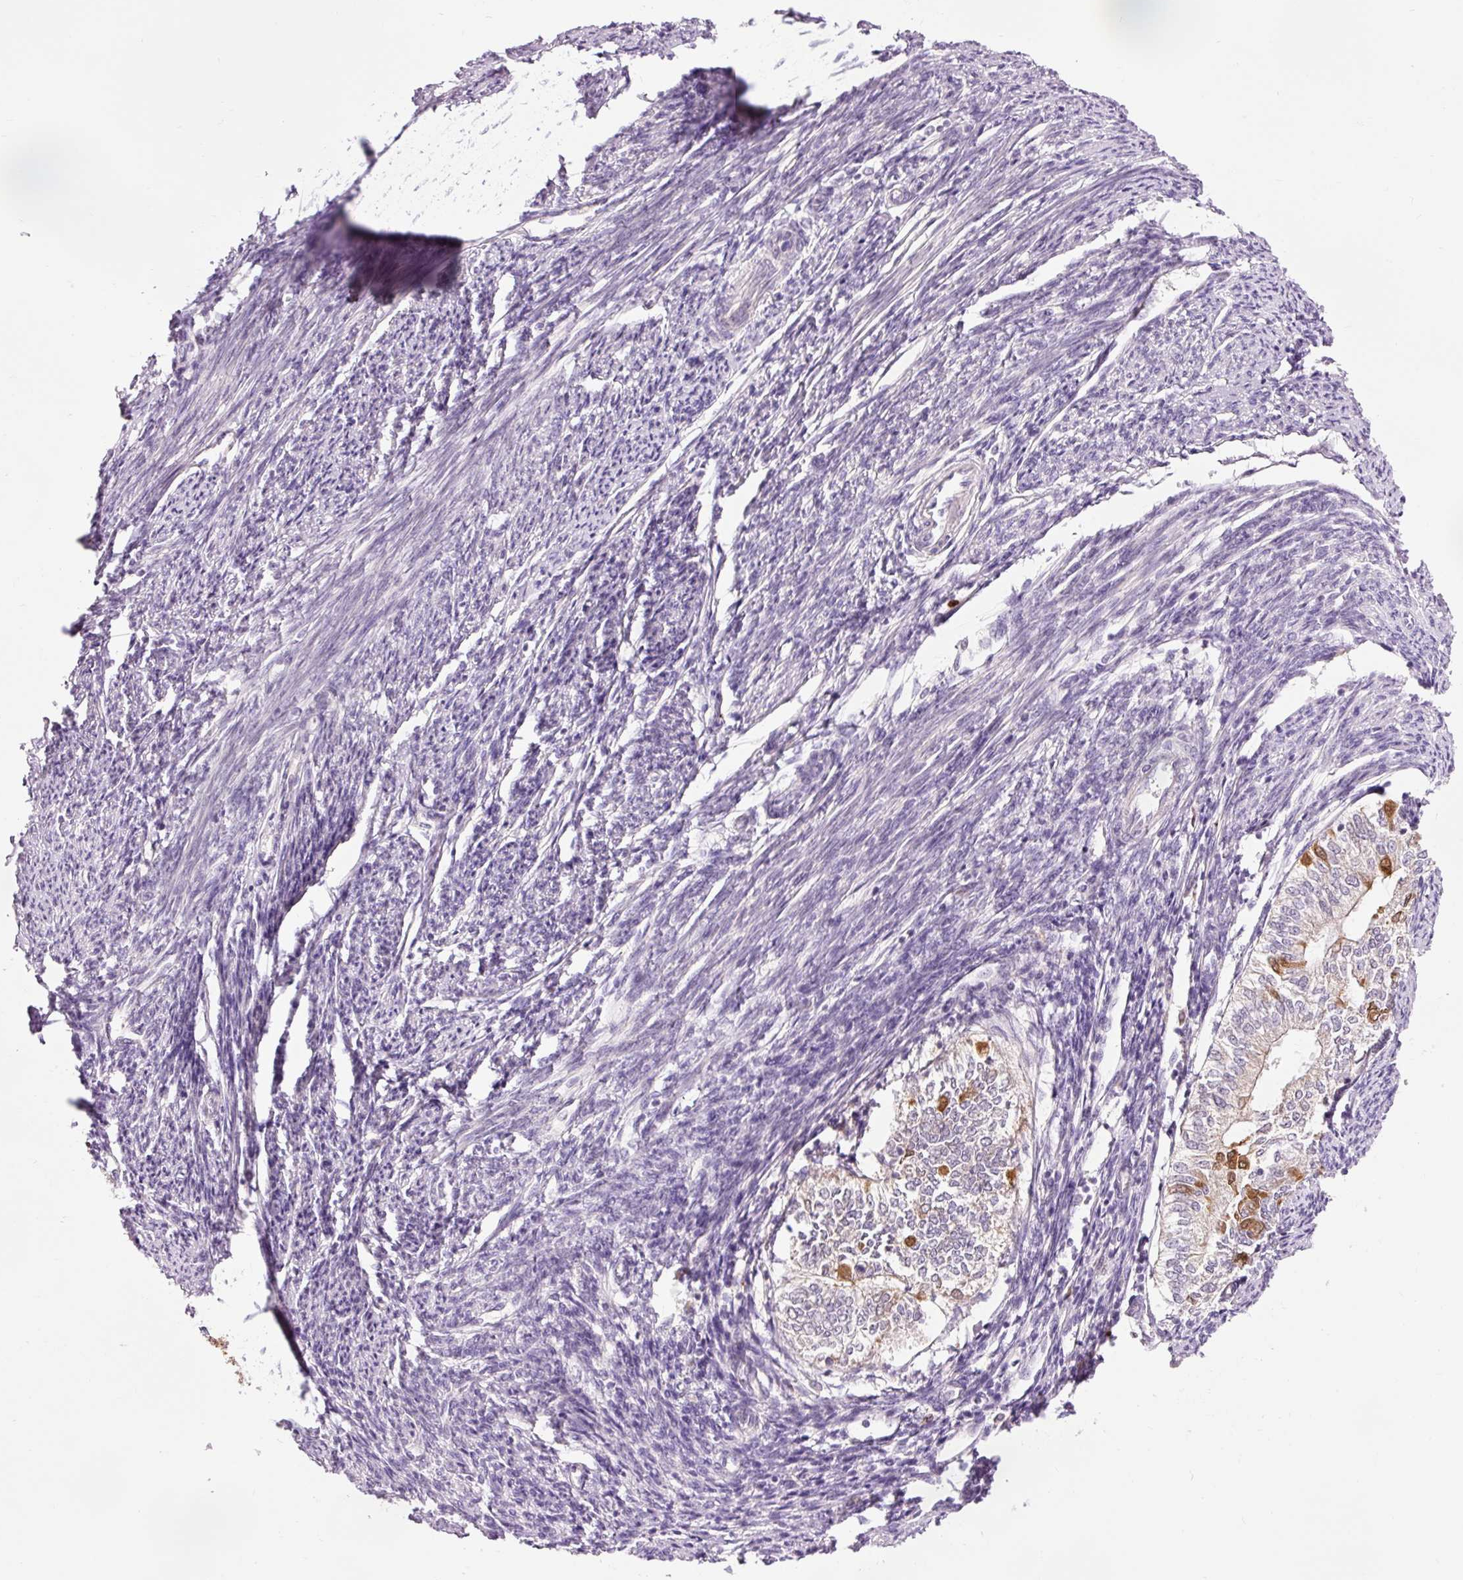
{"staining": {"intensity": "weak", "quantity": "25%-75%", "location": "cytoplasmic/membranous"}, "tissue": "smooth muscle", "cell_type": "Smooth muscle cells", "image_type": "normal", "snomed": [{"axis": "morphology", "description": "Normal tissue, NOS"}, {"axis": "topography", "description": "Smooth muscle"}, {"axis": "topography", "description": "Uterus"}], "caption": "Smooth muscle stained for a protein reveals weak cytoplasmic/membranous positivity in smooth muscle cells. Immunohistochemistry stains the protein of interest in brown and the nuclei are stained blue.", "gene": "PRDX5", "patient": {"sex": "female", "age": 59}}